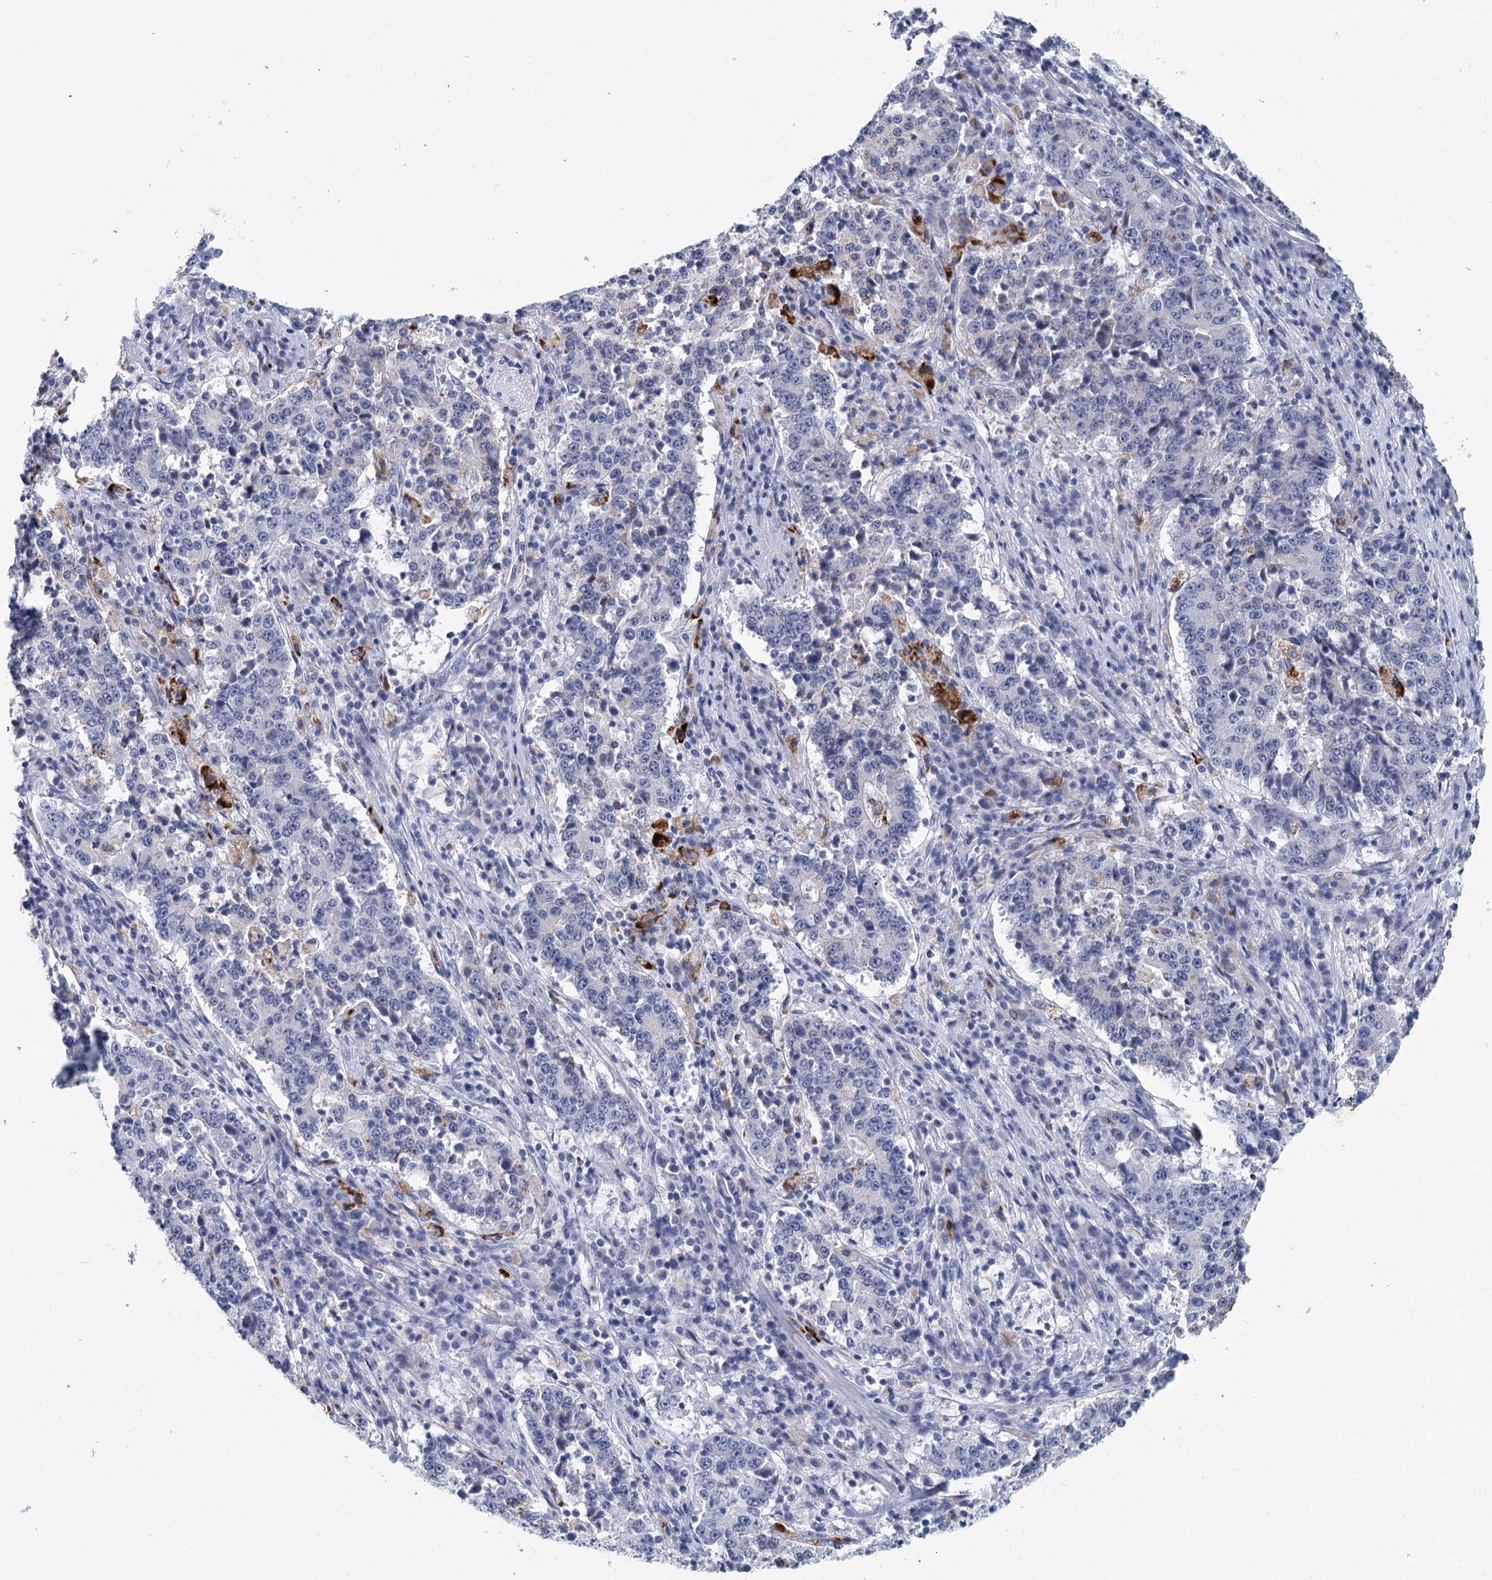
{"staining": {"intensity": "negative", "quantity": "none", "location": "none"}, "tissue": "stomach cancer", "cell_type": "Tumor cells", "image_type": "cancer", "snomed": [{"axis": "morphology", "description": "Adenocarcinoma, NOS"}, {"axis": "topography", "description": "Stomach"}], "caption": "This is an immunohistochemistry histopathology image of human stomach cancer (adenocarcinoma). There is no positivity in tumor cells.", "gene": "METTL7B", "patient": {"sex": "male", "age": 59}}